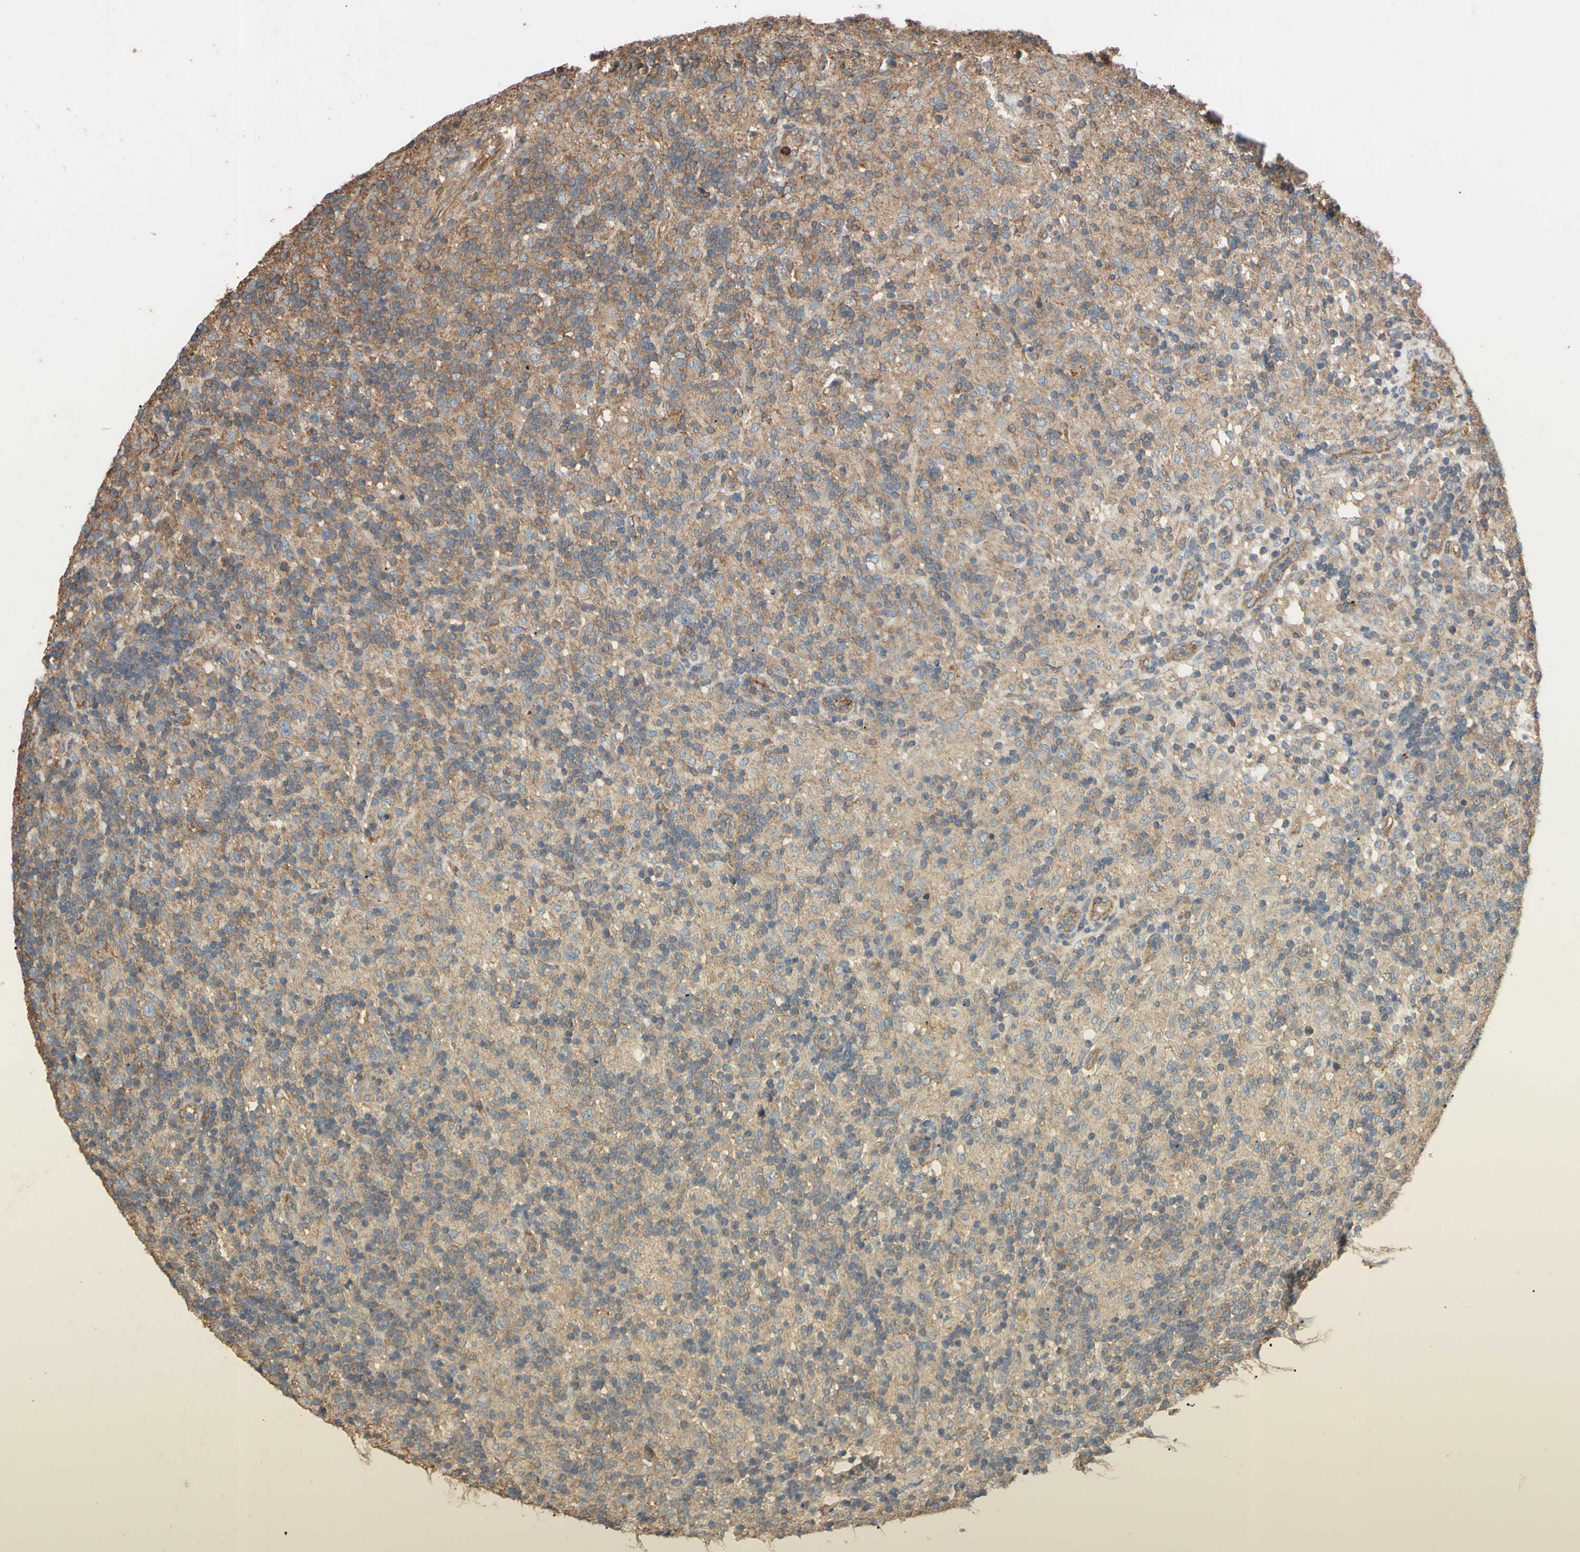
{"staining": {"intensity": "weak", "quantity": ">75%", "location": "cytoplasmic/membranous"}, "tissue": "lymphoma", "cell_type": "Tumor cells", "image_type": "cancer", "snomed": [{"axis": "morphology", "description": "Hodgkin's disease, NOS"}, {"axis": "topography", "description": "Lymph node"}], "caption": "Lymphoma stained with DAB IHC reveals low levels of weak cytoplasmic/membranous staining in approximately >75% of tumor cells.", "gene": "CTTN", "patient": {"sex": "male", "age": 70}}